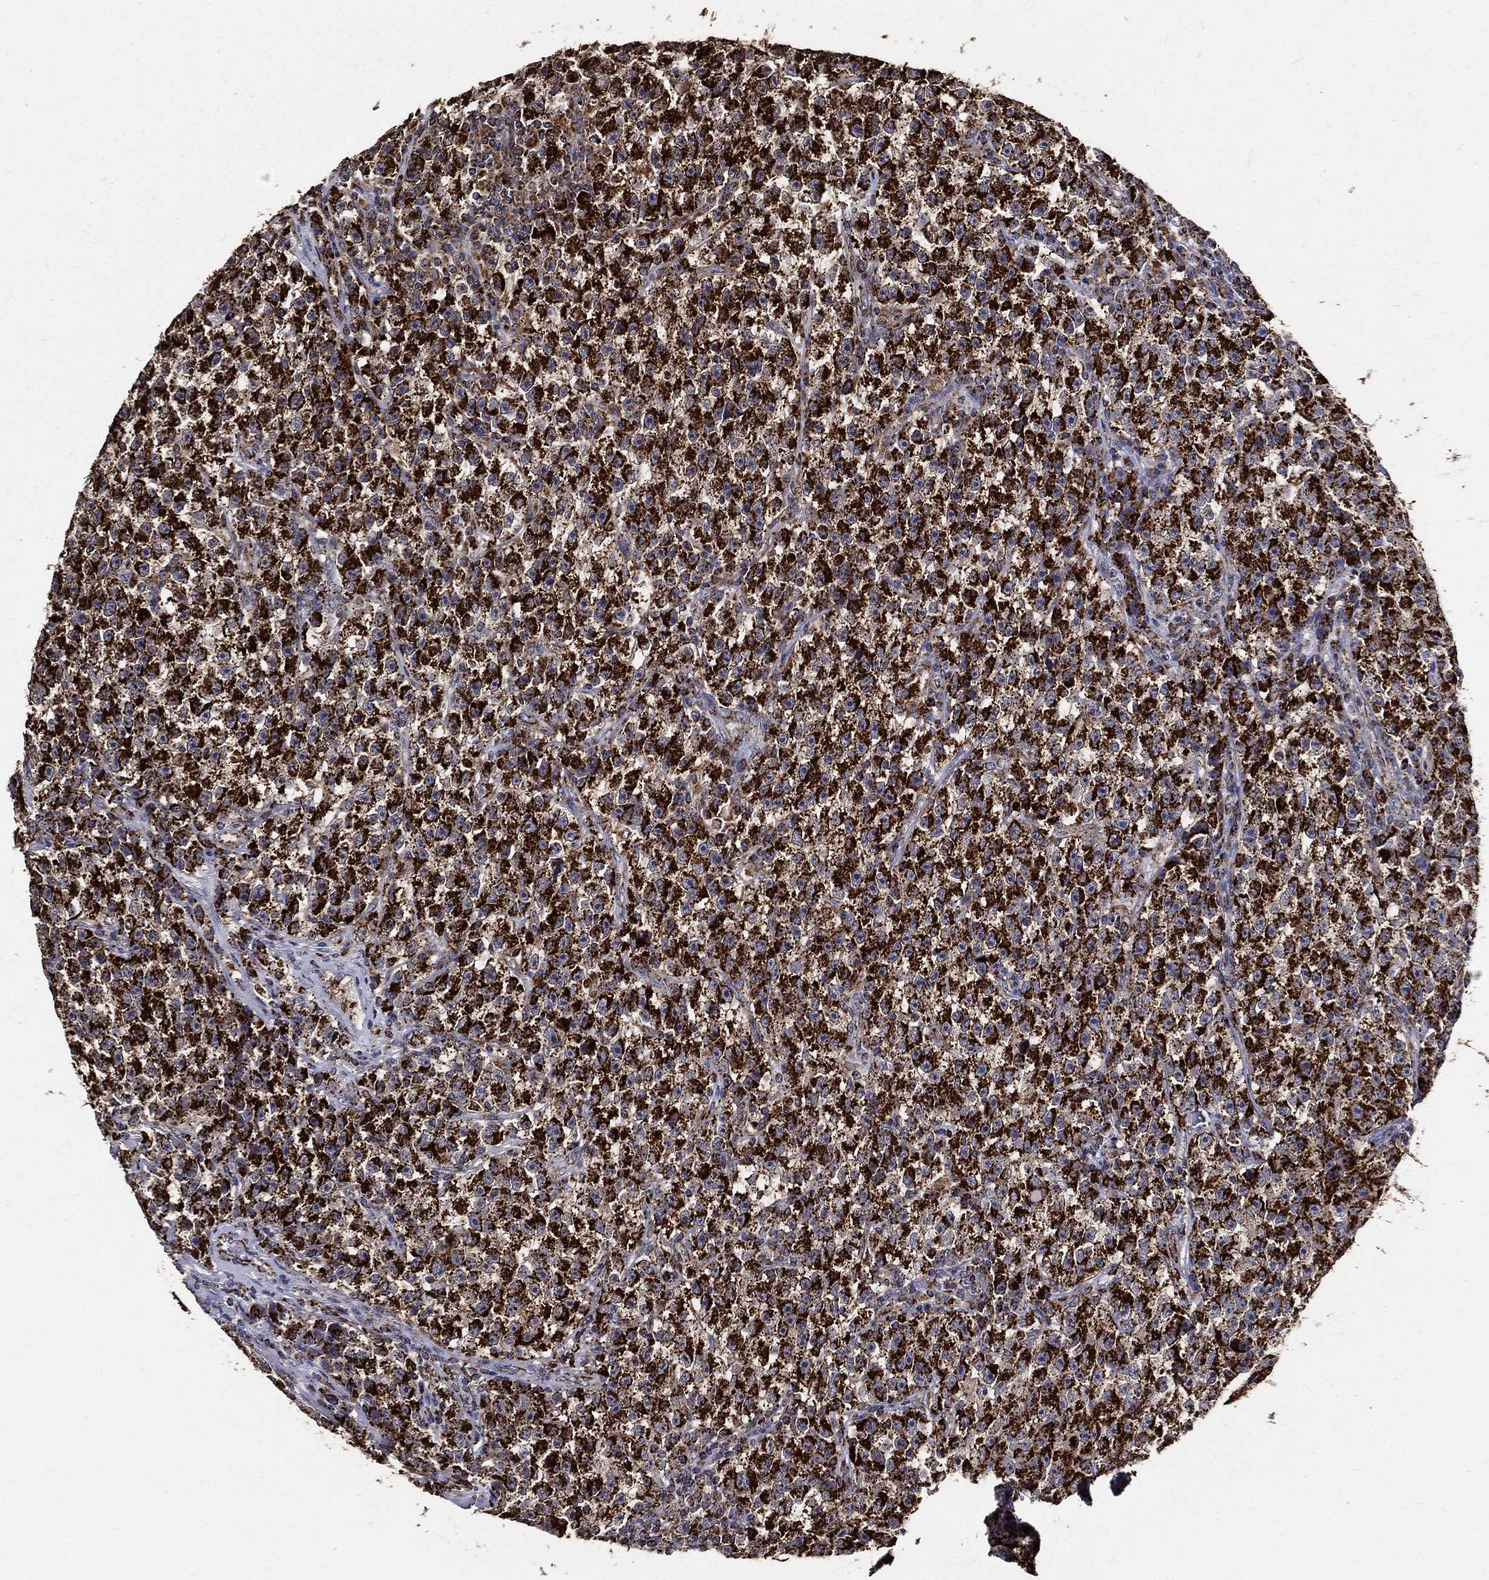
{"staining": {"intensity": "strong", "quantity": ">75%", "location": "cytoplasmic/membranous"}, "tissue": "testis cancer", "cell_type": "Tumor cells", "image_type": "cancer", "snomed": [{"axis": "morphology", "description": "Seminoma, NOS"}, {"axis": "topography", "description": "Testis"}], "caption": "Immunohistochemical staining of human testis cancer (seminoma) reveals high levels of strong cytoplasmic/membranous expression in about >75% of tumor cells. (DAB (3,3'-diaminobenzidine) IHC, brown staining for protein, blue staining for nuclei).", "gene": "NDUFAB1", "patient": {"sex": "male", "age": 22}}